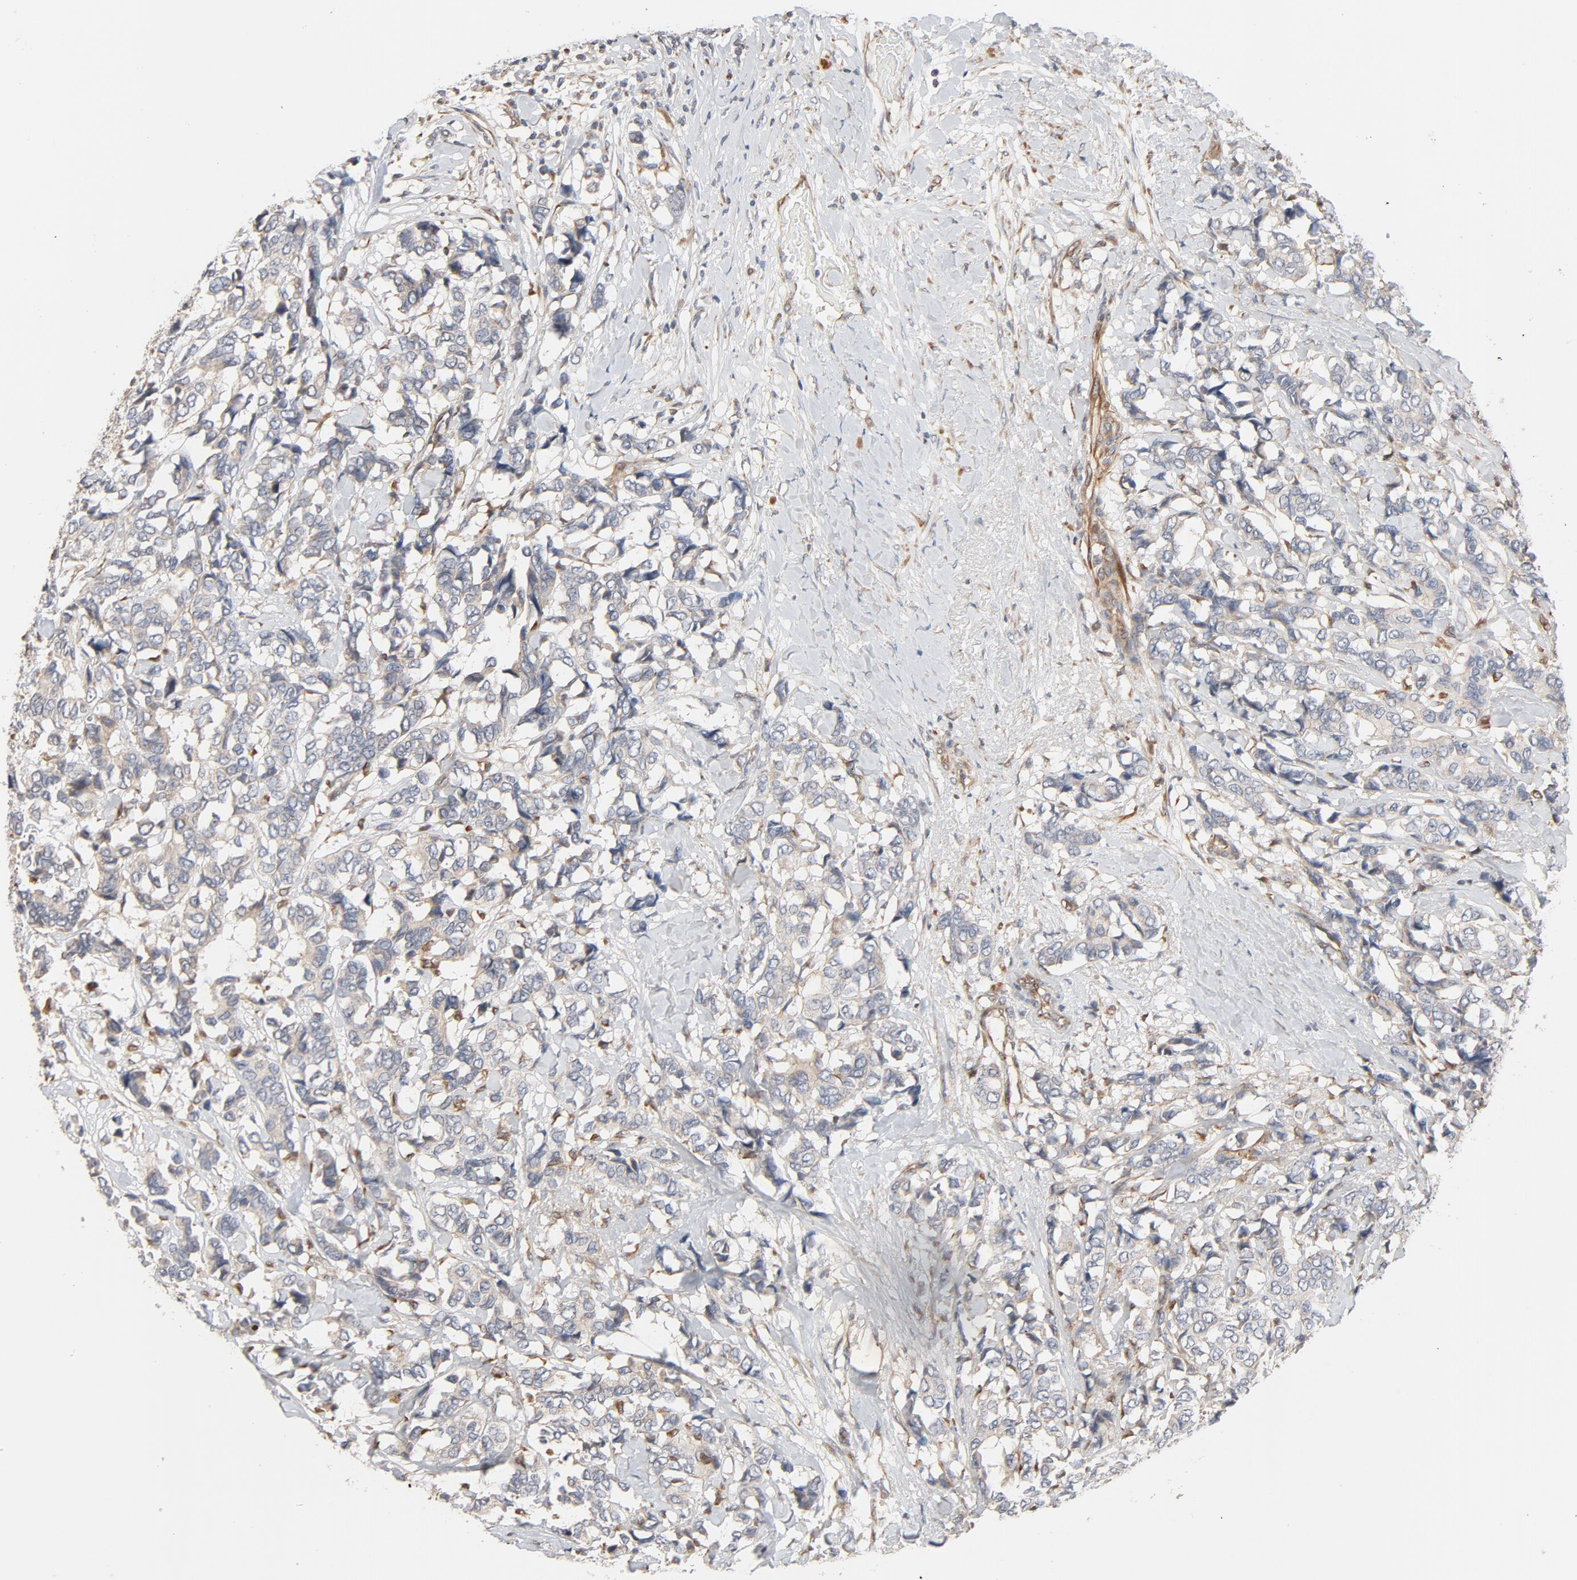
{"staining": {"intensity": "moderate", "quantity": "25%-75%", "location": "cytoplasmic/membranous"}, "tissue": "breast cancer", "cell_type": "Tumor cells", "image_type": "cancer", "snomed": [{"axis": "morphology", "description": "Duct carcinoma"}, {"axis": "topography", "description": "Breast"}], "caption": "Immunohistochemistry staining of breast cancer (intraductal carcinoma), which exhibits medium levels of moderate cytoplasmic/membranous positivity in approximately 25%-75% of tumor cells indicating moderate cytoplasmic/membranous protein staining. The staining was performed using DAB (3,3'-diaminobenzidine) (brown) for protein detection and nuclei were counterstained in hematoxylin (blue).", "gene": "TRIOBP", "patient": {"sex": "female", "age": 87}}